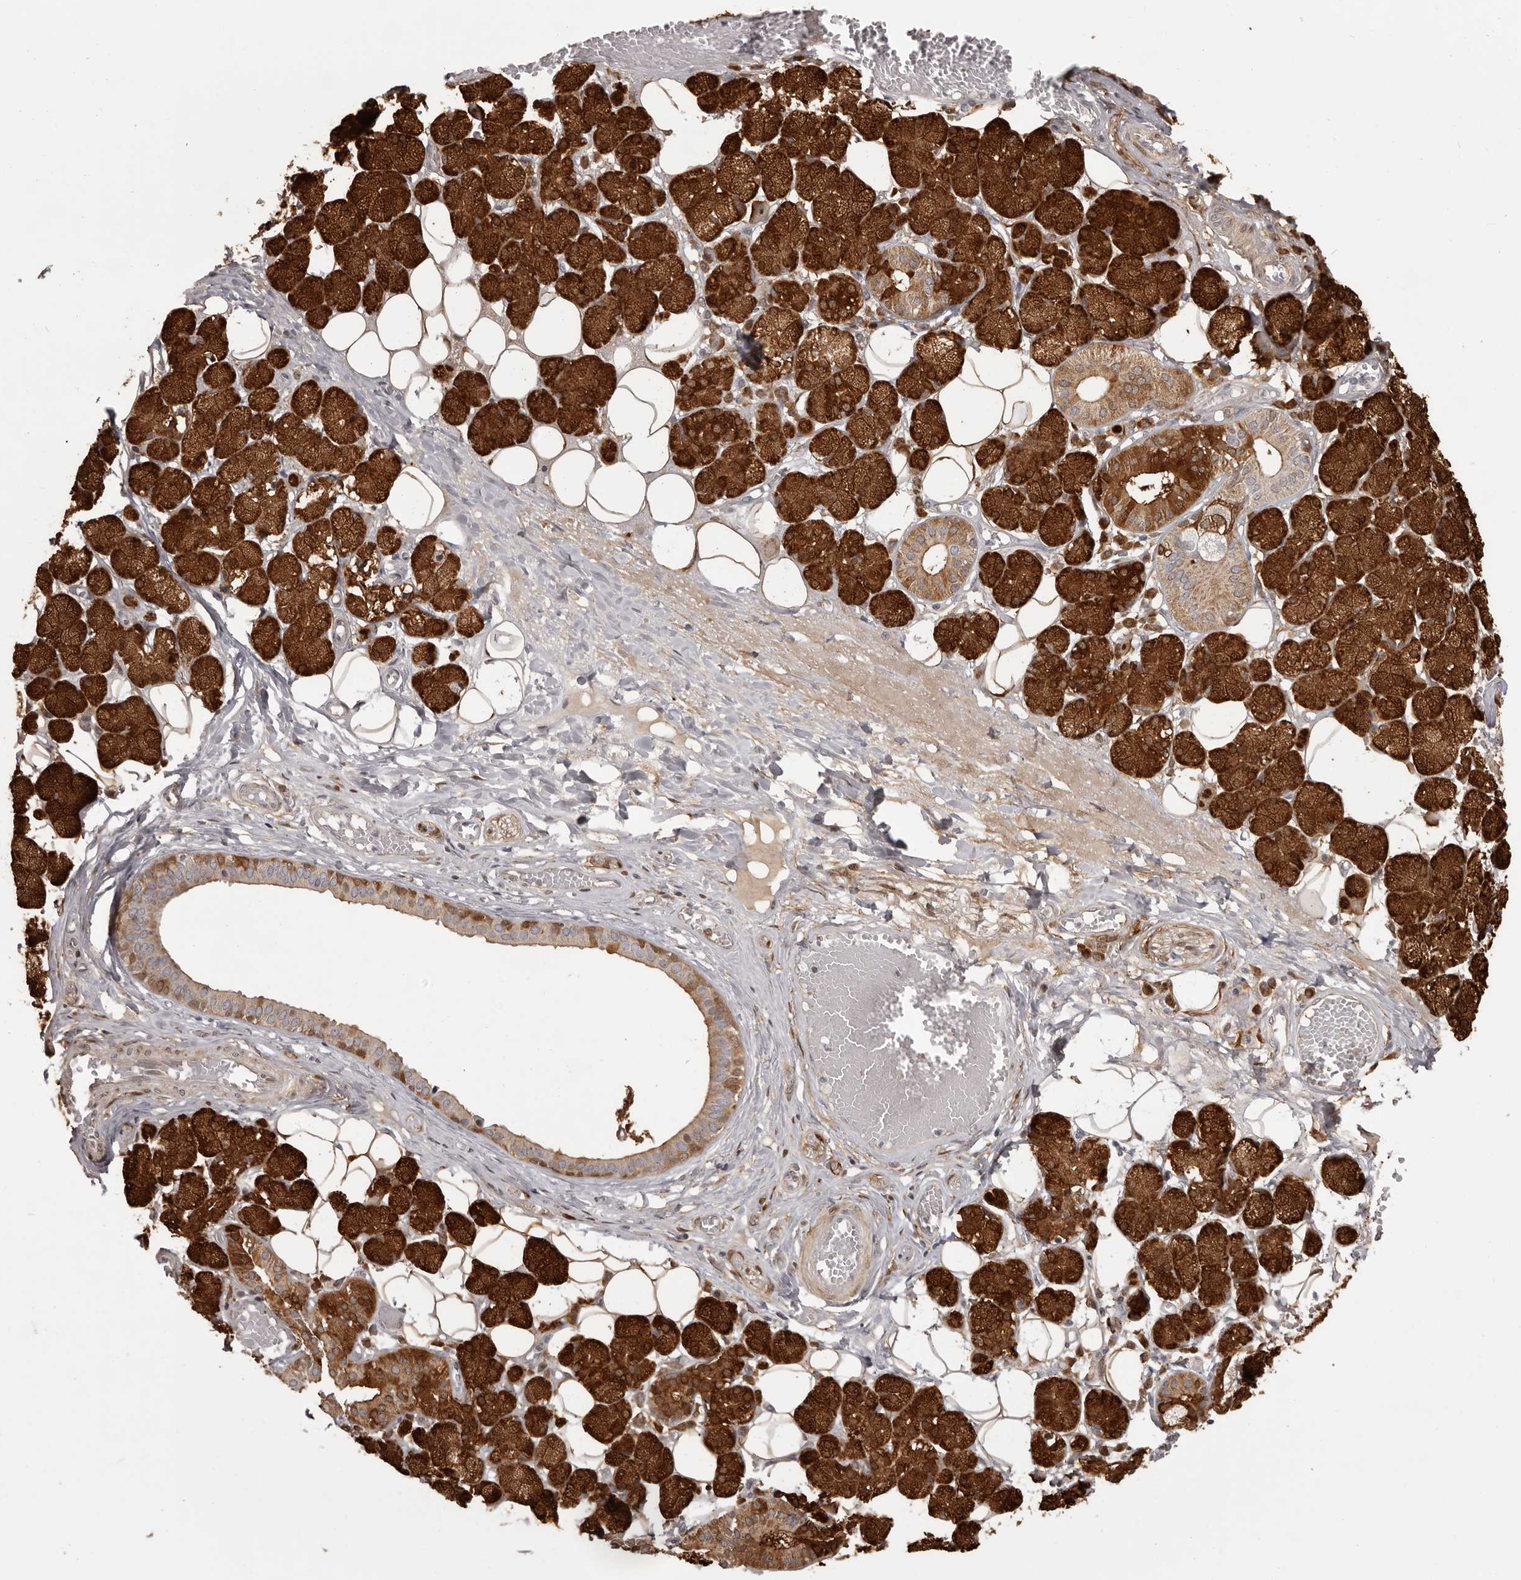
{"staining": {"intensity": "strong", "quantity": ">75%", "location": "cytoplasmic/membranous"}, "tissue": "salivary gland", "cell_type": "Glandular cells", "image_type": "normal", "snomed": [{"axis": "morphology", "description": "Normal tissue, NOS"}, {"axis": "topography", "description": "Salivary gland"}], "caption": "An IHC micrograph of benign tissue is shown. Protein staining in brown labels strong cytoplasmic/membranous positivity in salivary gland within glandular cells. The protein of interest is stained brown, and the nuclei are stained in blue (DAB IHC with brightfield microscopy, high magnification).", "gene": "GFOD1", "patient": {"sex": "female", "age": 33}}